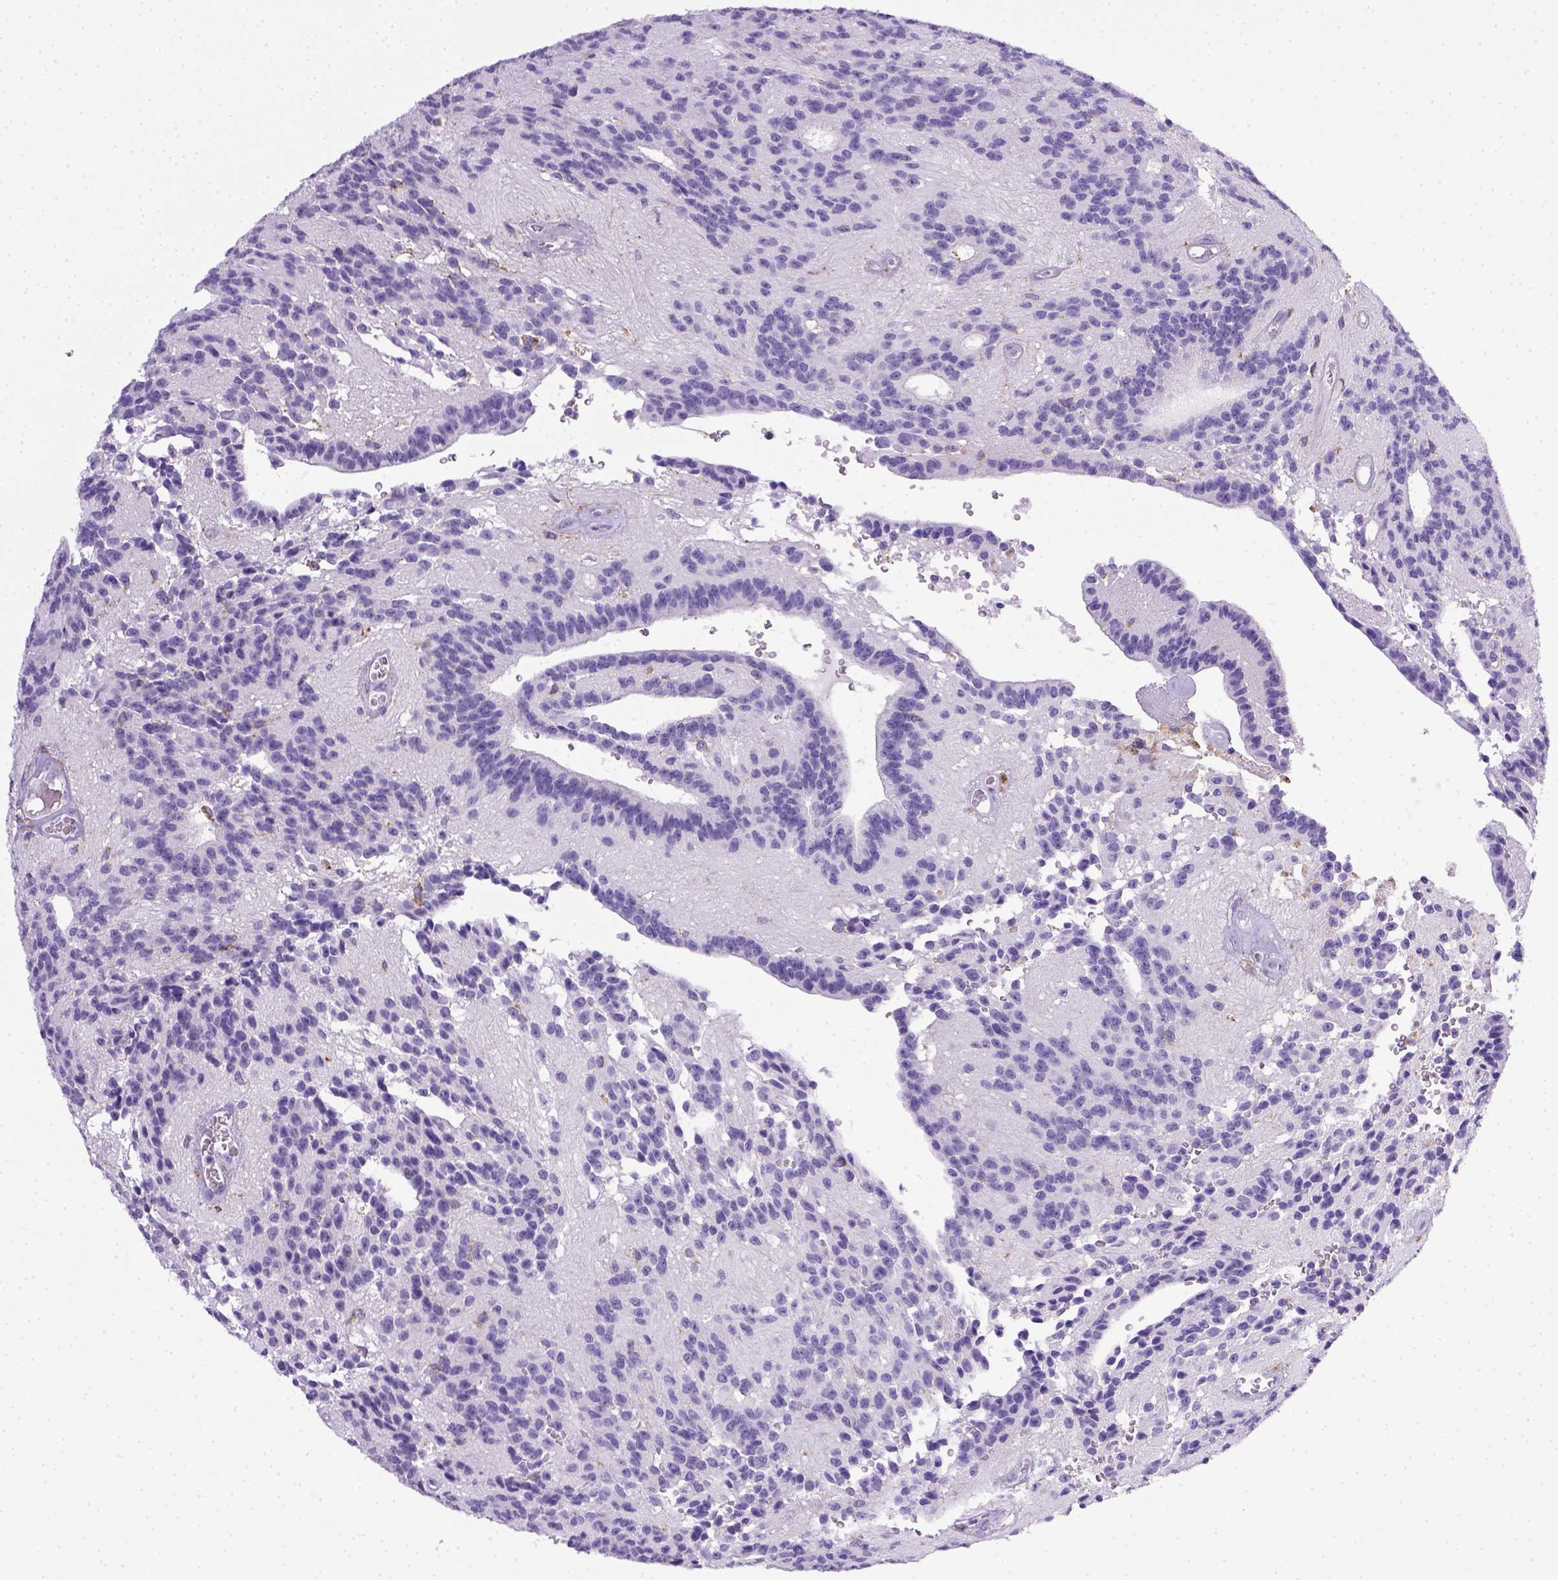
{"staining": {"intensity": "negative", "quantity": "none", "location": "none"}, "tissue": "glioma", "cell_type": "Tumor cells", "image_type": "cancer", "snomed": [{"axis": "morphology", "description": "Glioma, malignant, Low grade"}, {"axis": "topography", "description": "Brain"}], "caption": "IHC histopathology image of malignant low-grade glioma stained for a protein (brown), which shows no expression in tumor cells.", "gene": "CD68", "patient": {"sex": "male", "age": 31}}